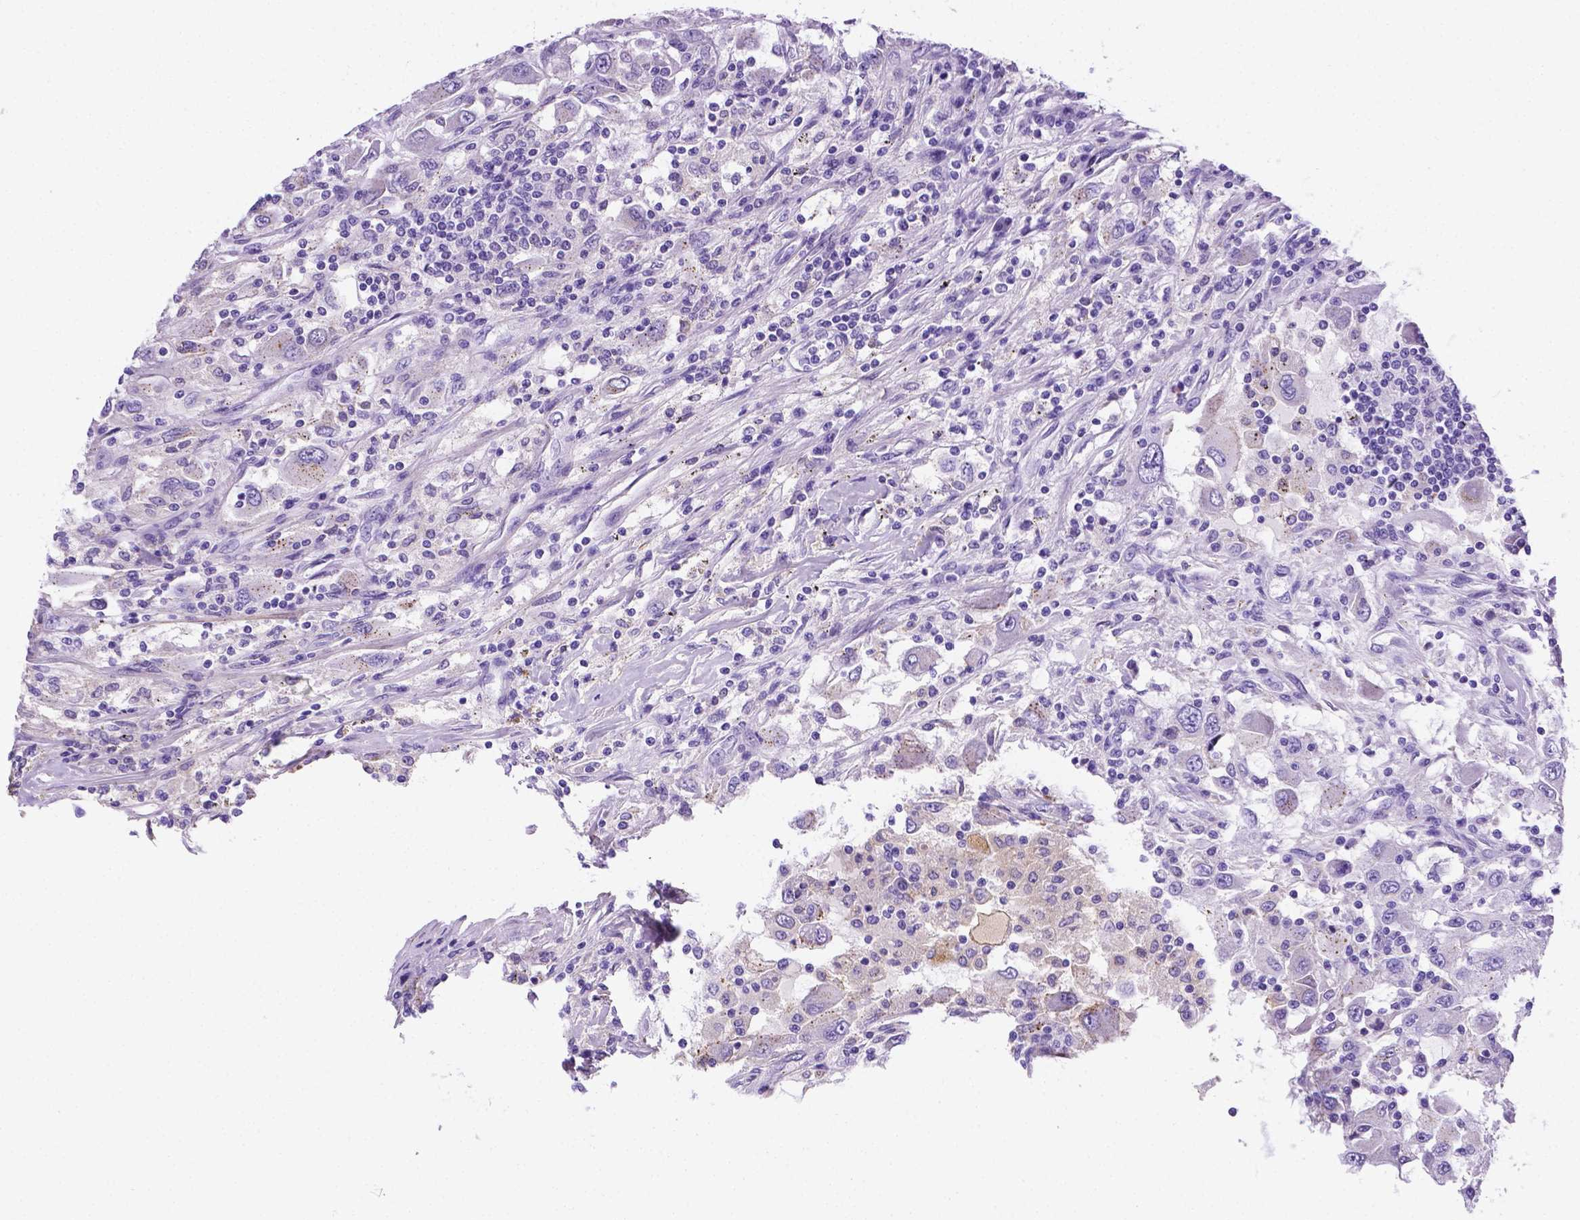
{"staining": {"intensity": "negative", "quantity": "none", "location": "none"}, "tissue": "renal cancer", "cell_type": "Tumor cells", "image_type": "cancer", "snomed": [{"axis": "morphology", "description": "Adenocarcinoma, NOS"}, {"axis": "topography", "description": "Kidney"}], "caption": "Histopathology image shows no protein expression in tumor cells of renal cancer tissue.", "gene": "APOE", "patient": {"sex": "female", "age": 67}}